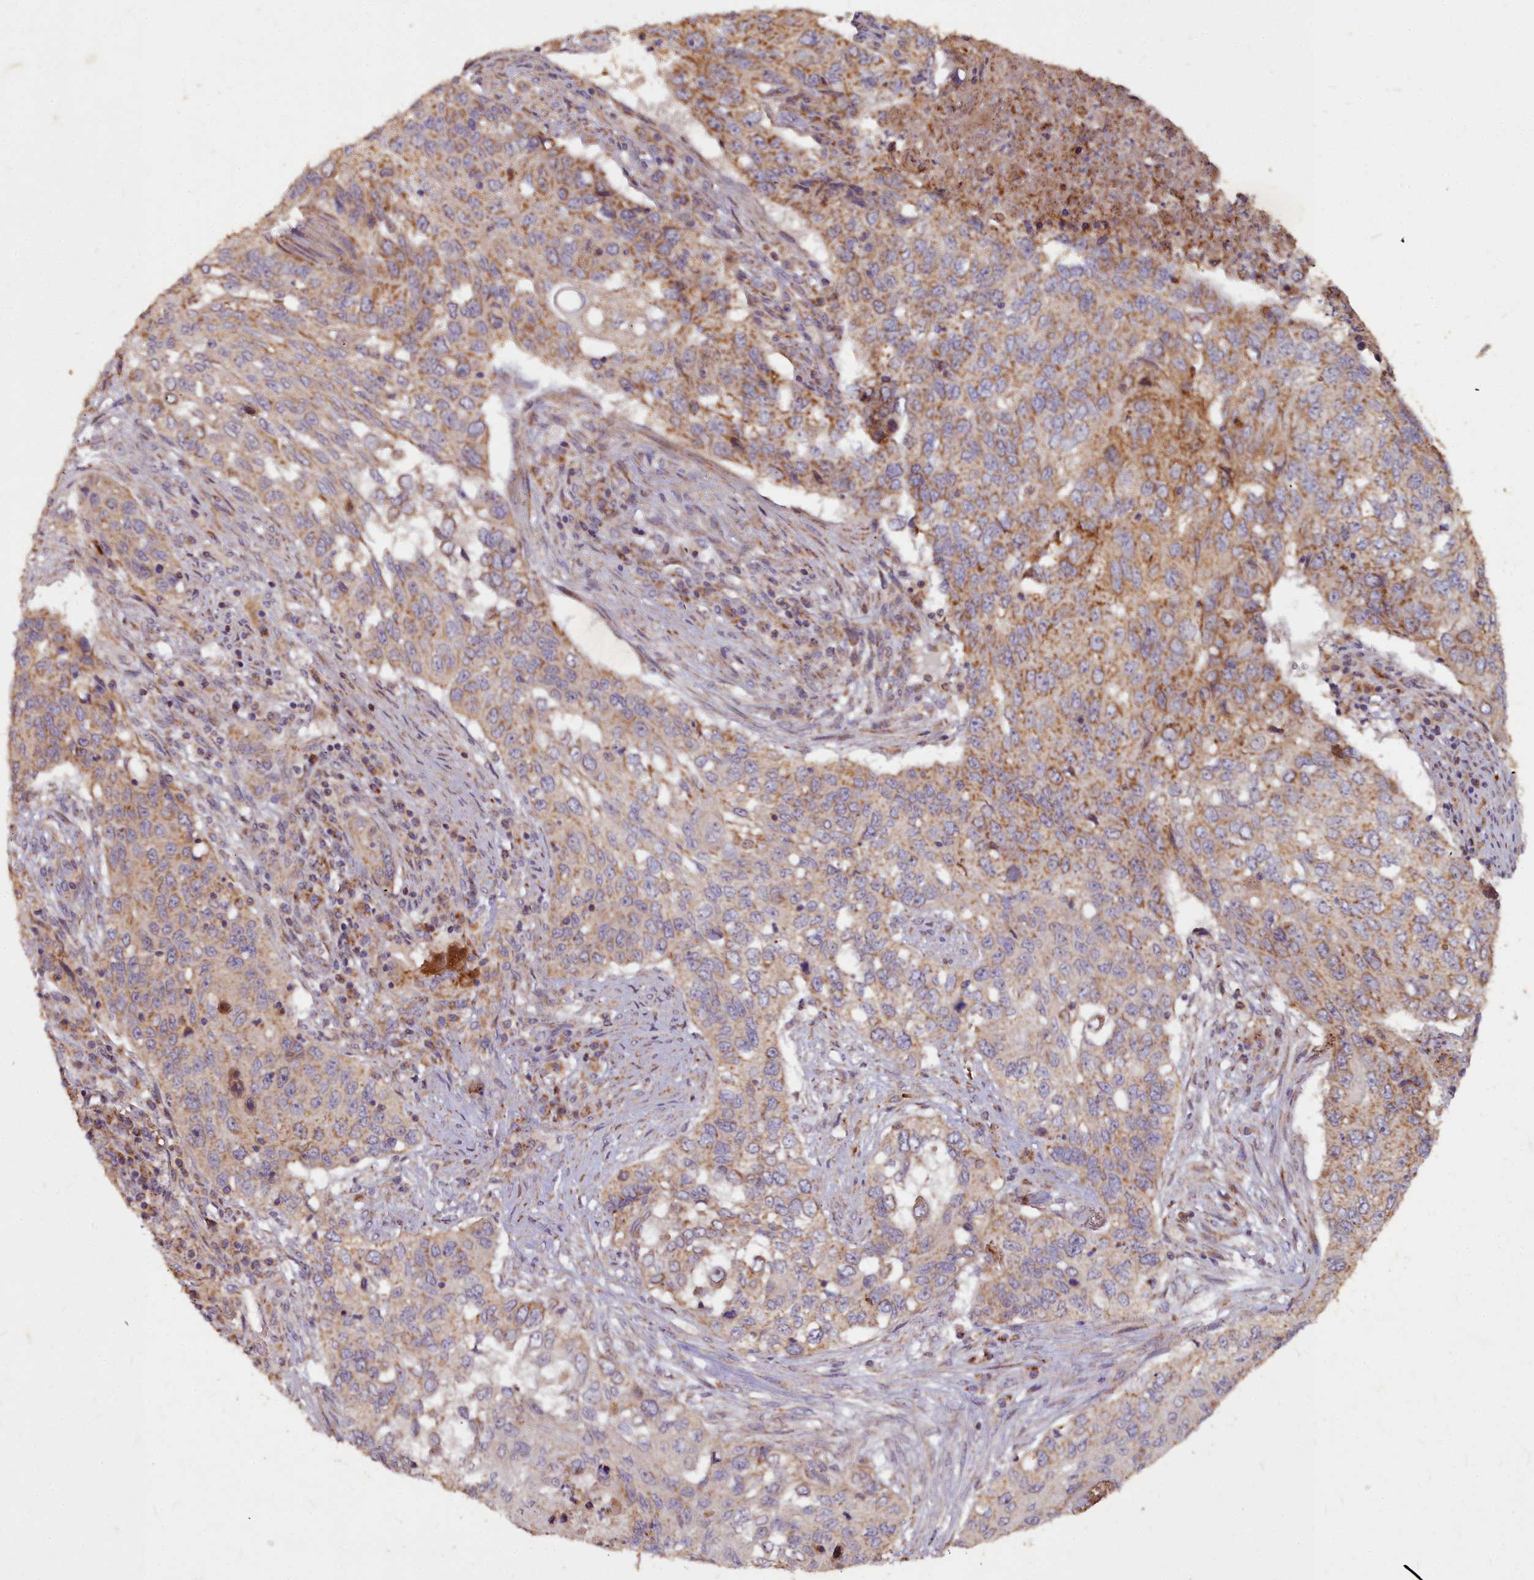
{"staining": {"intensity": "moderate", "quantity": ">75%", "location": "cytoplasmic/membranous"}, "tissue": "lung cancer", "cell_type": "Tumor cells", "image_type": "cancer", "snomed": [{"axis": "morphology", "description": "Squamous cell carcinoma, NOS"}, {"axis": "topography", "description": "Lung"}], "caption": "This photomicrograph displays immunohistochemistry staining of human lung squamous cell carcinoma, with medium moderate cytoplasmic/membranous positivity in approximately >75% of tumor cells.", "gene": "COX11", "patient": {"sex": "female", "age": 63}}